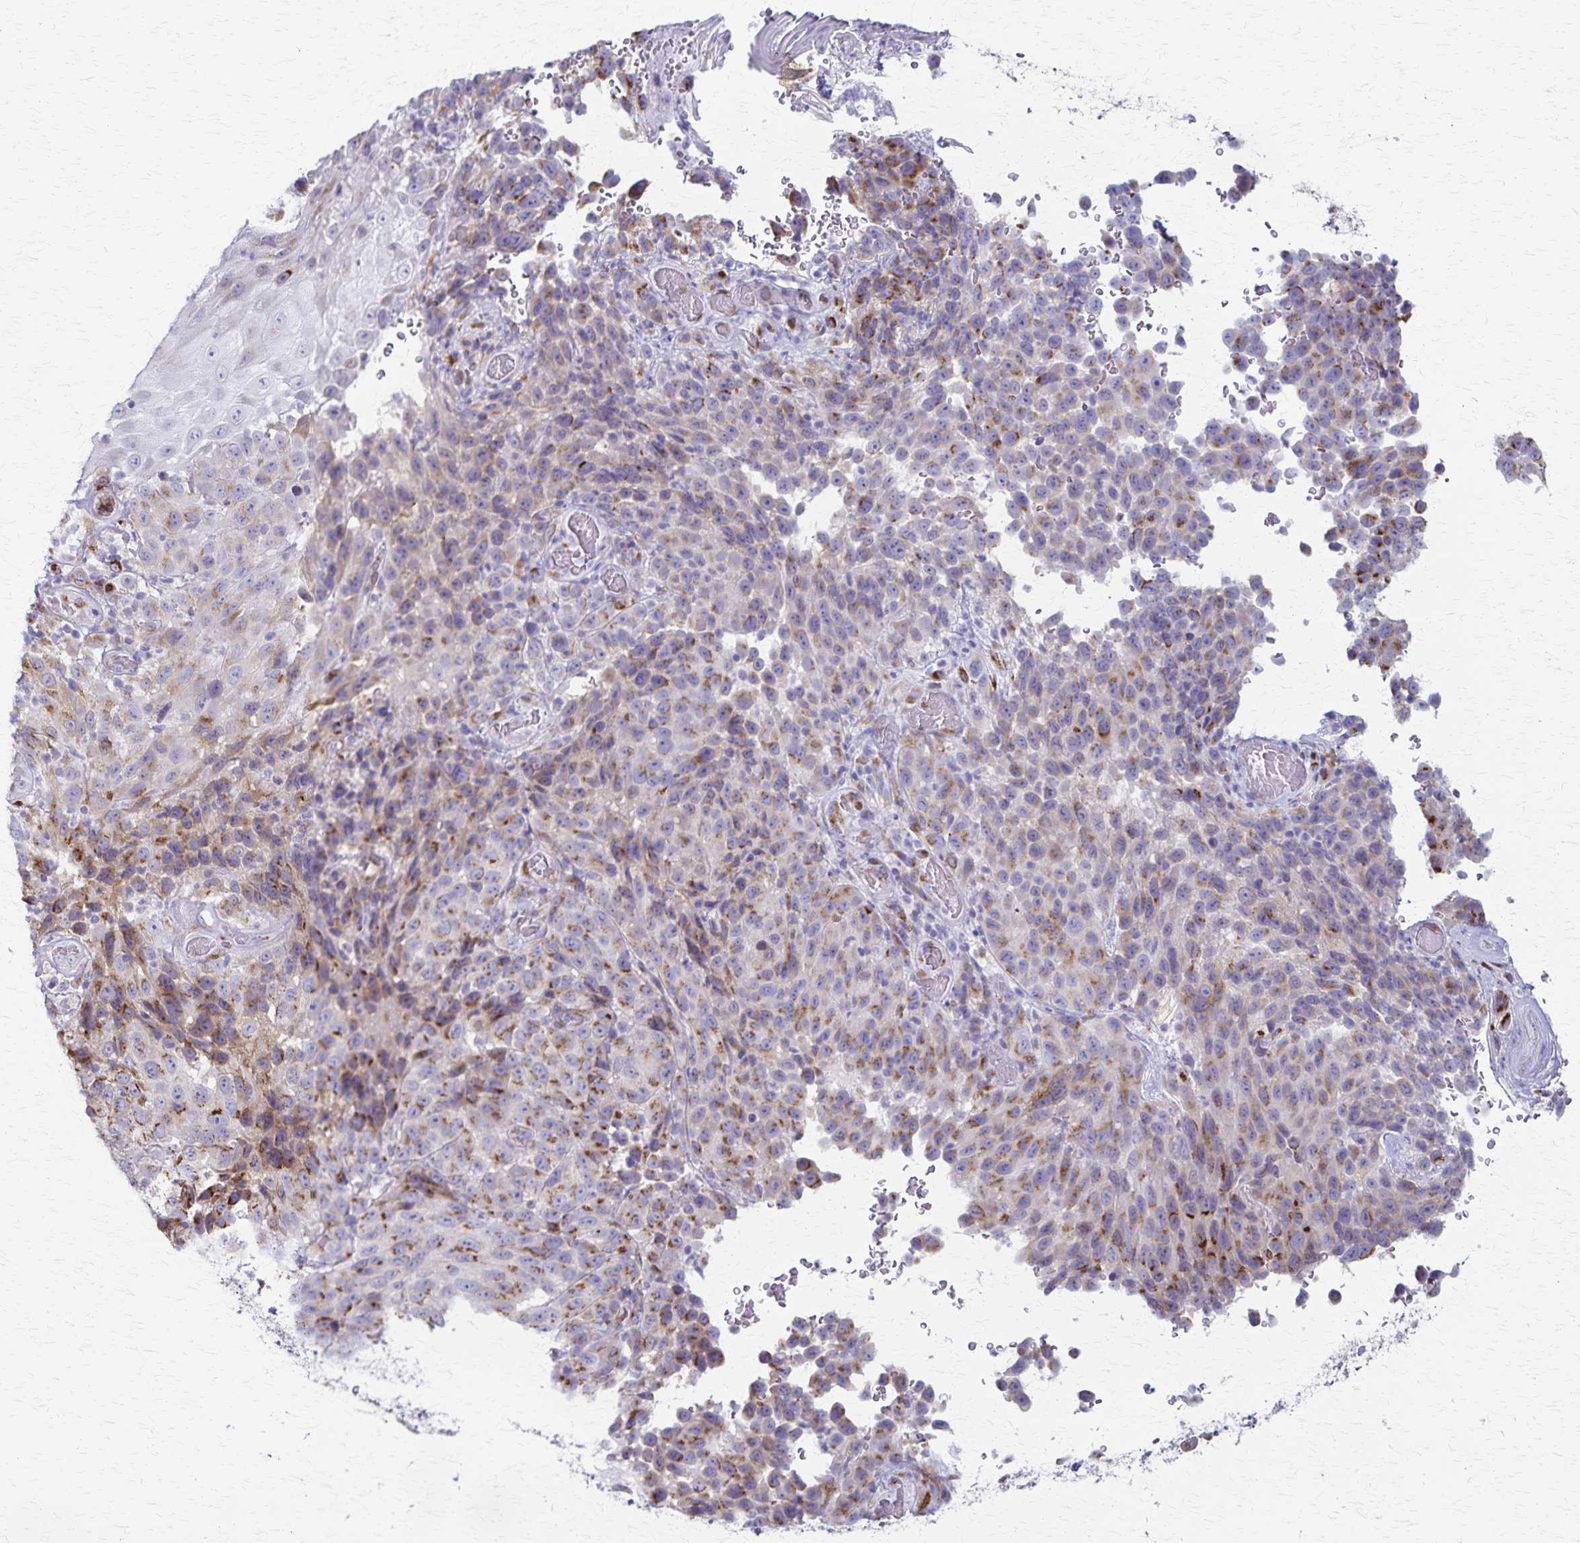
{"staining": {"intensity": "moderate", "quantity": "25%-75%", "location": "cytoplasmic/membranous"}, "tissue": "melanoma", "cell_type": "Tumor cells", "image_type": "cancer", "snomed": [{"axis": "morphology", "description": "Malignant melanoma, NOS"}, {"axis": "topography", "description": "Skin"}], "caption": "This is a photomicrograph of immunohistochemistry (IHC) staining of melanoma, which shows moderate positivity in the cytoplasmic/membranous of tumor cells.", "gene": "MCFD2", "patient": {"sex": "male", "age": 85}}